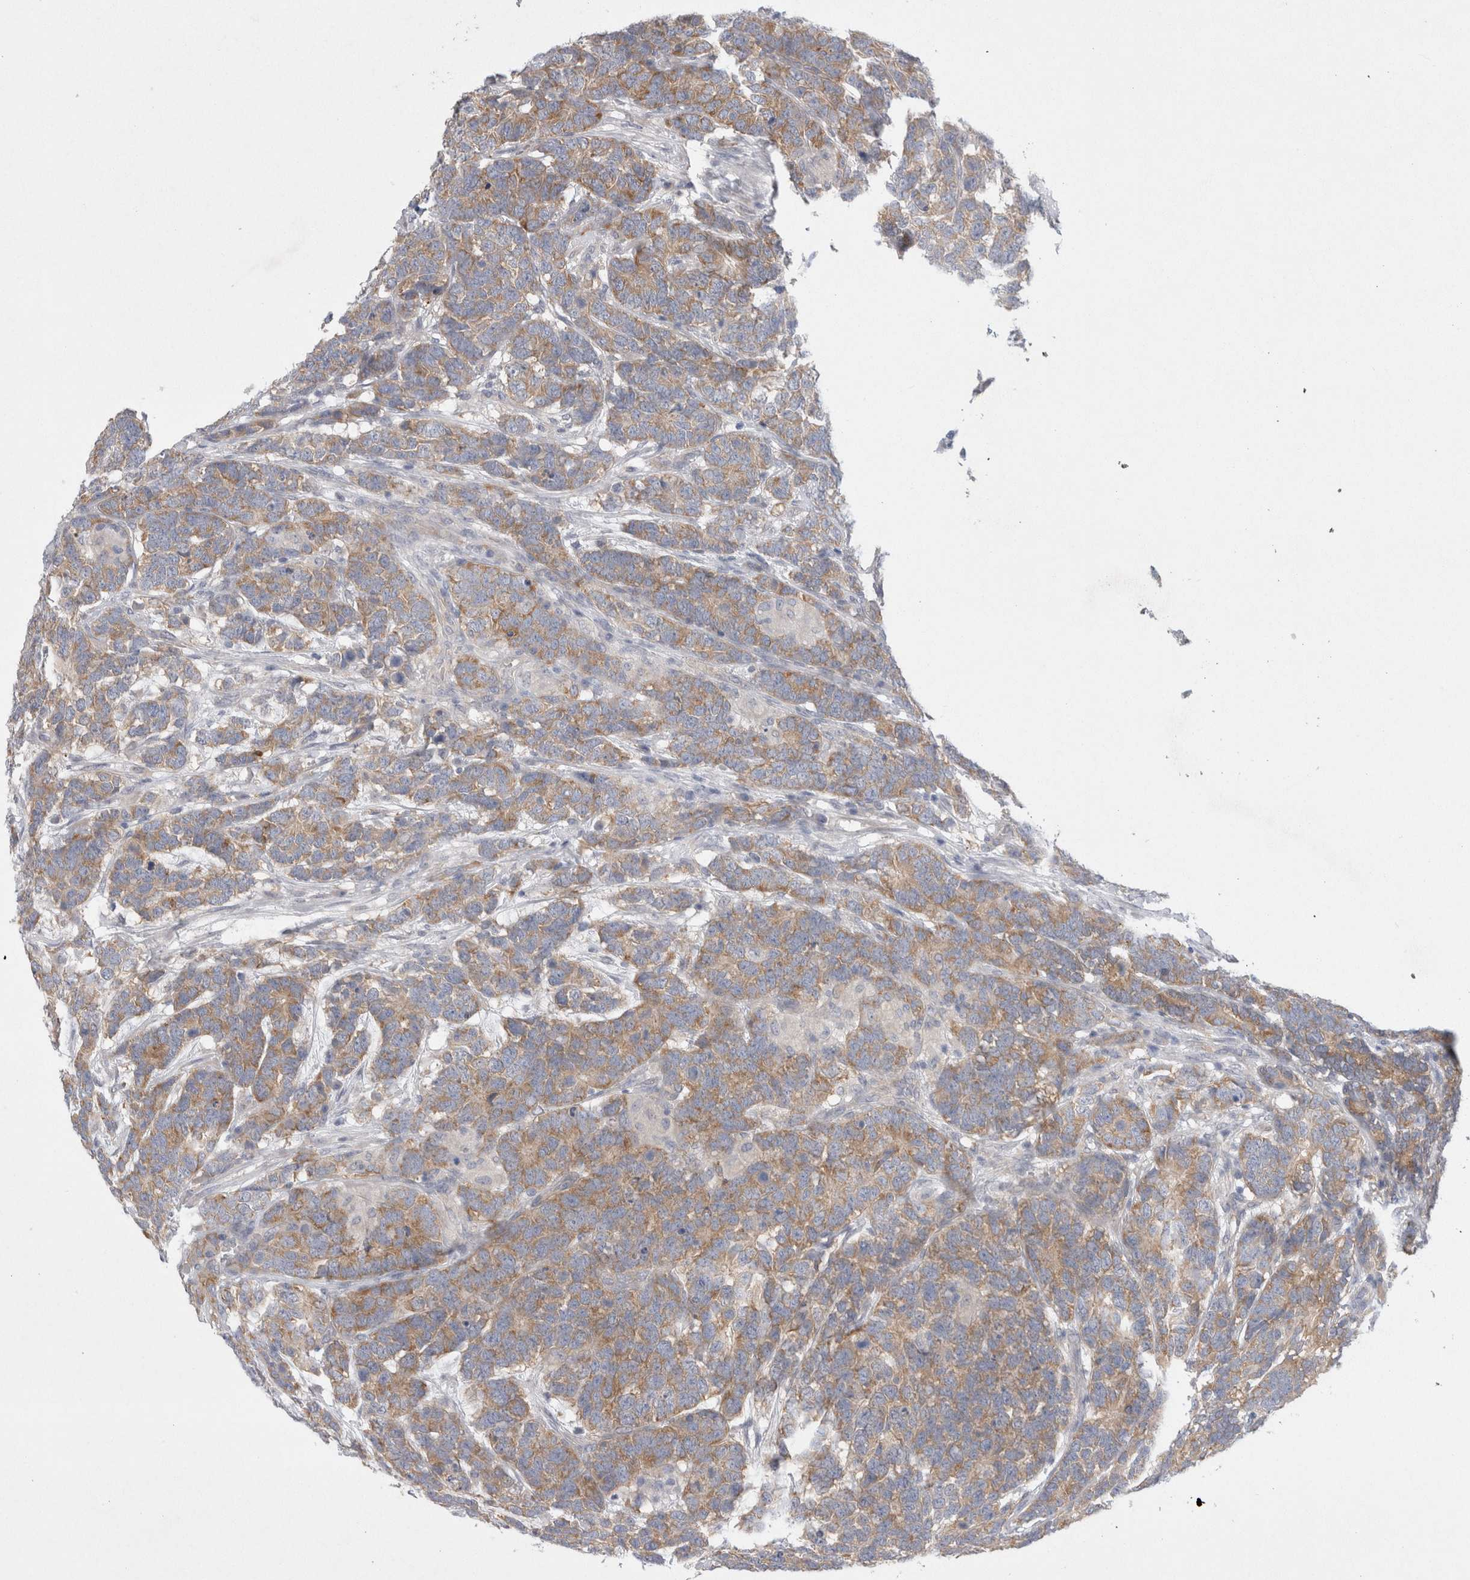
{"staining": {"intensity": "moderate", "quantity": ">75%", "location": "cytoplasmic/membranous"}, "tissue": "testis cancer", "cell_type": "Tumor cells", "image_type": "cancer", "snomed": [{"axis": "morphology", "description": "Carcinoma, Embryonal, NOS"}, {"axis": "topography", "description": "Testis"}], "caption": "IHC of testis embryonal carcinoma exhibits medium levels of moderate cytoplasmic/membranous staining in approximately >75% of tumor cells. The staining was performed using DAB, with brown indicating positive protein expression. Nuclei are stained blue with hematoxylin.", "gene": "WIPF2", "patient": {"sex": "male", "age": 26}}